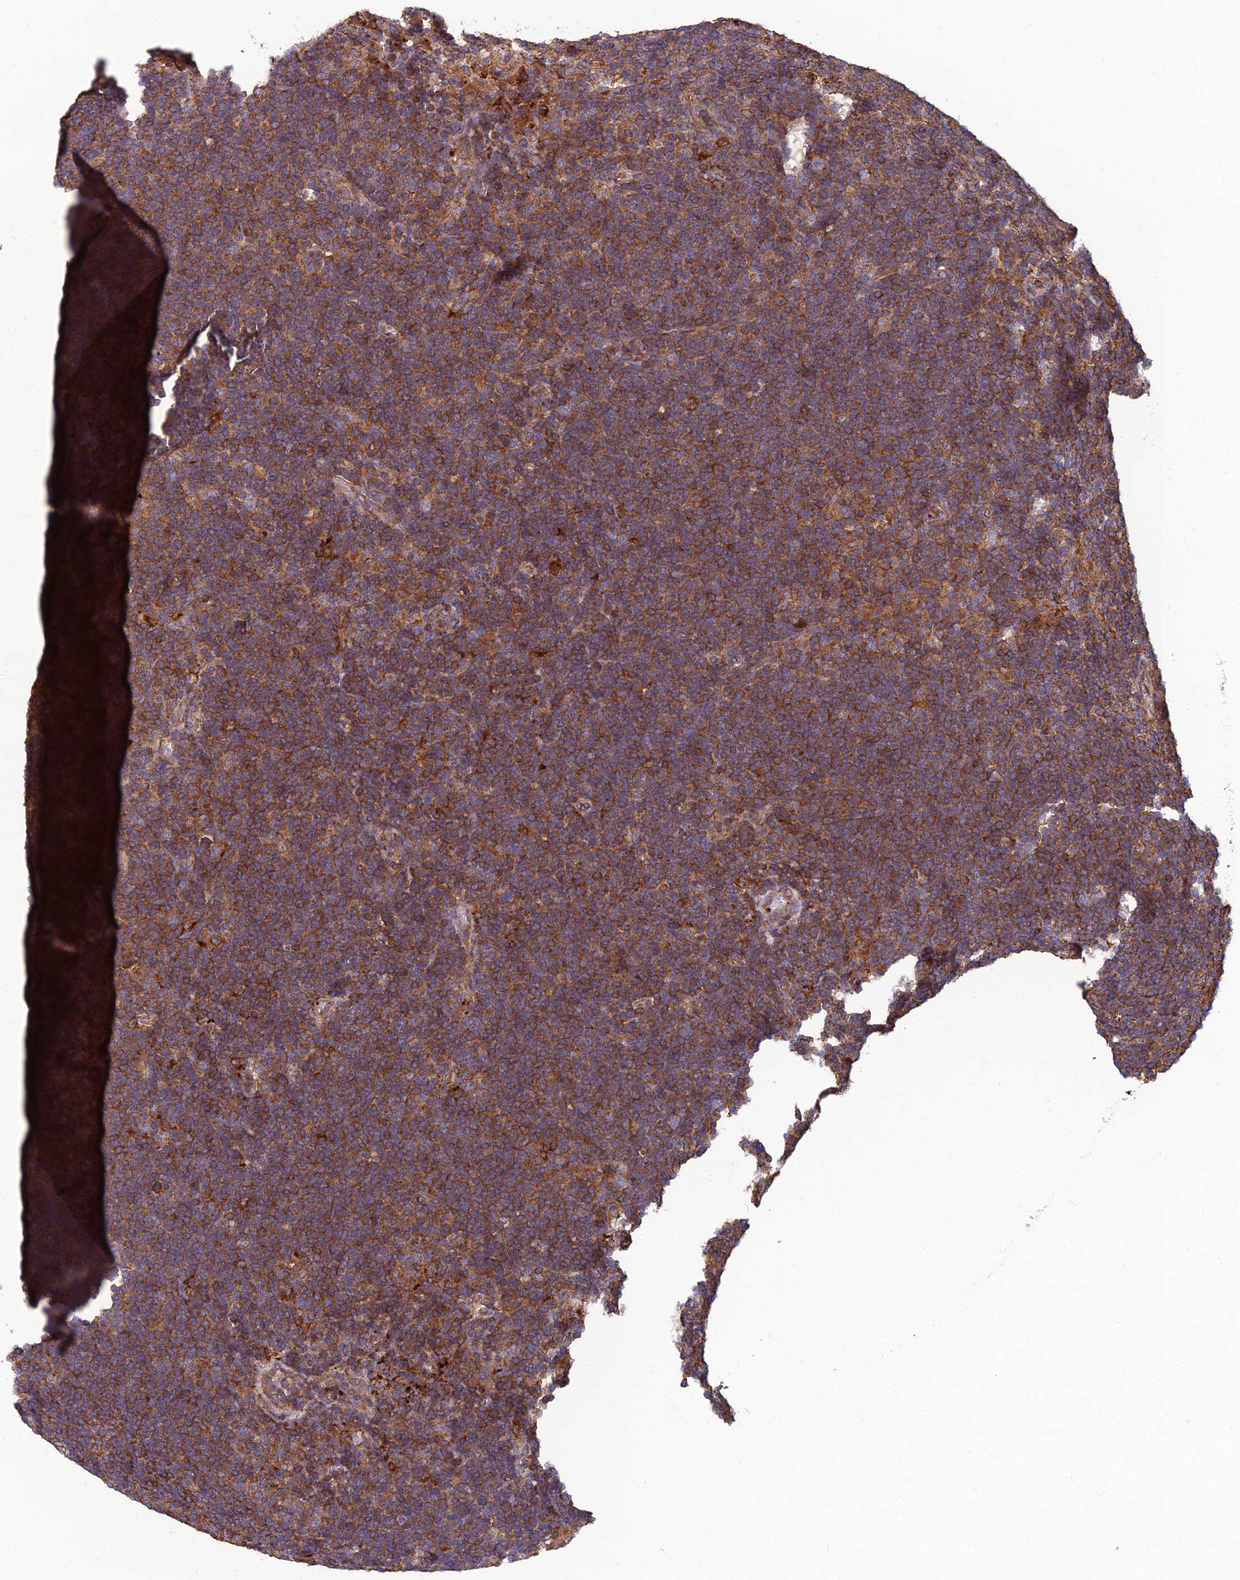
{"staining": {"intensity": "moderate", "quantity": ">75%", "location": "cytoplasmic/membranous"}, "tissue": "lymphoma", "cell_type": "Tumor cells", "image_type": "cancer", "snomed": [{"axis": "morphology", "description": "Hodgkin's disease, NOS"}, {"axis": "topography", "description": "Lymph node"}], "caption": "DAB (3,3'-diaminobenzidine) immunohistochemical staining of lymphoma demonstrates moderate cytoplasmic/membranous protein positivity in about >75% of tumor cells.", "gene": "PSMD11", "patient": {"sex": "female", "age": 57}}